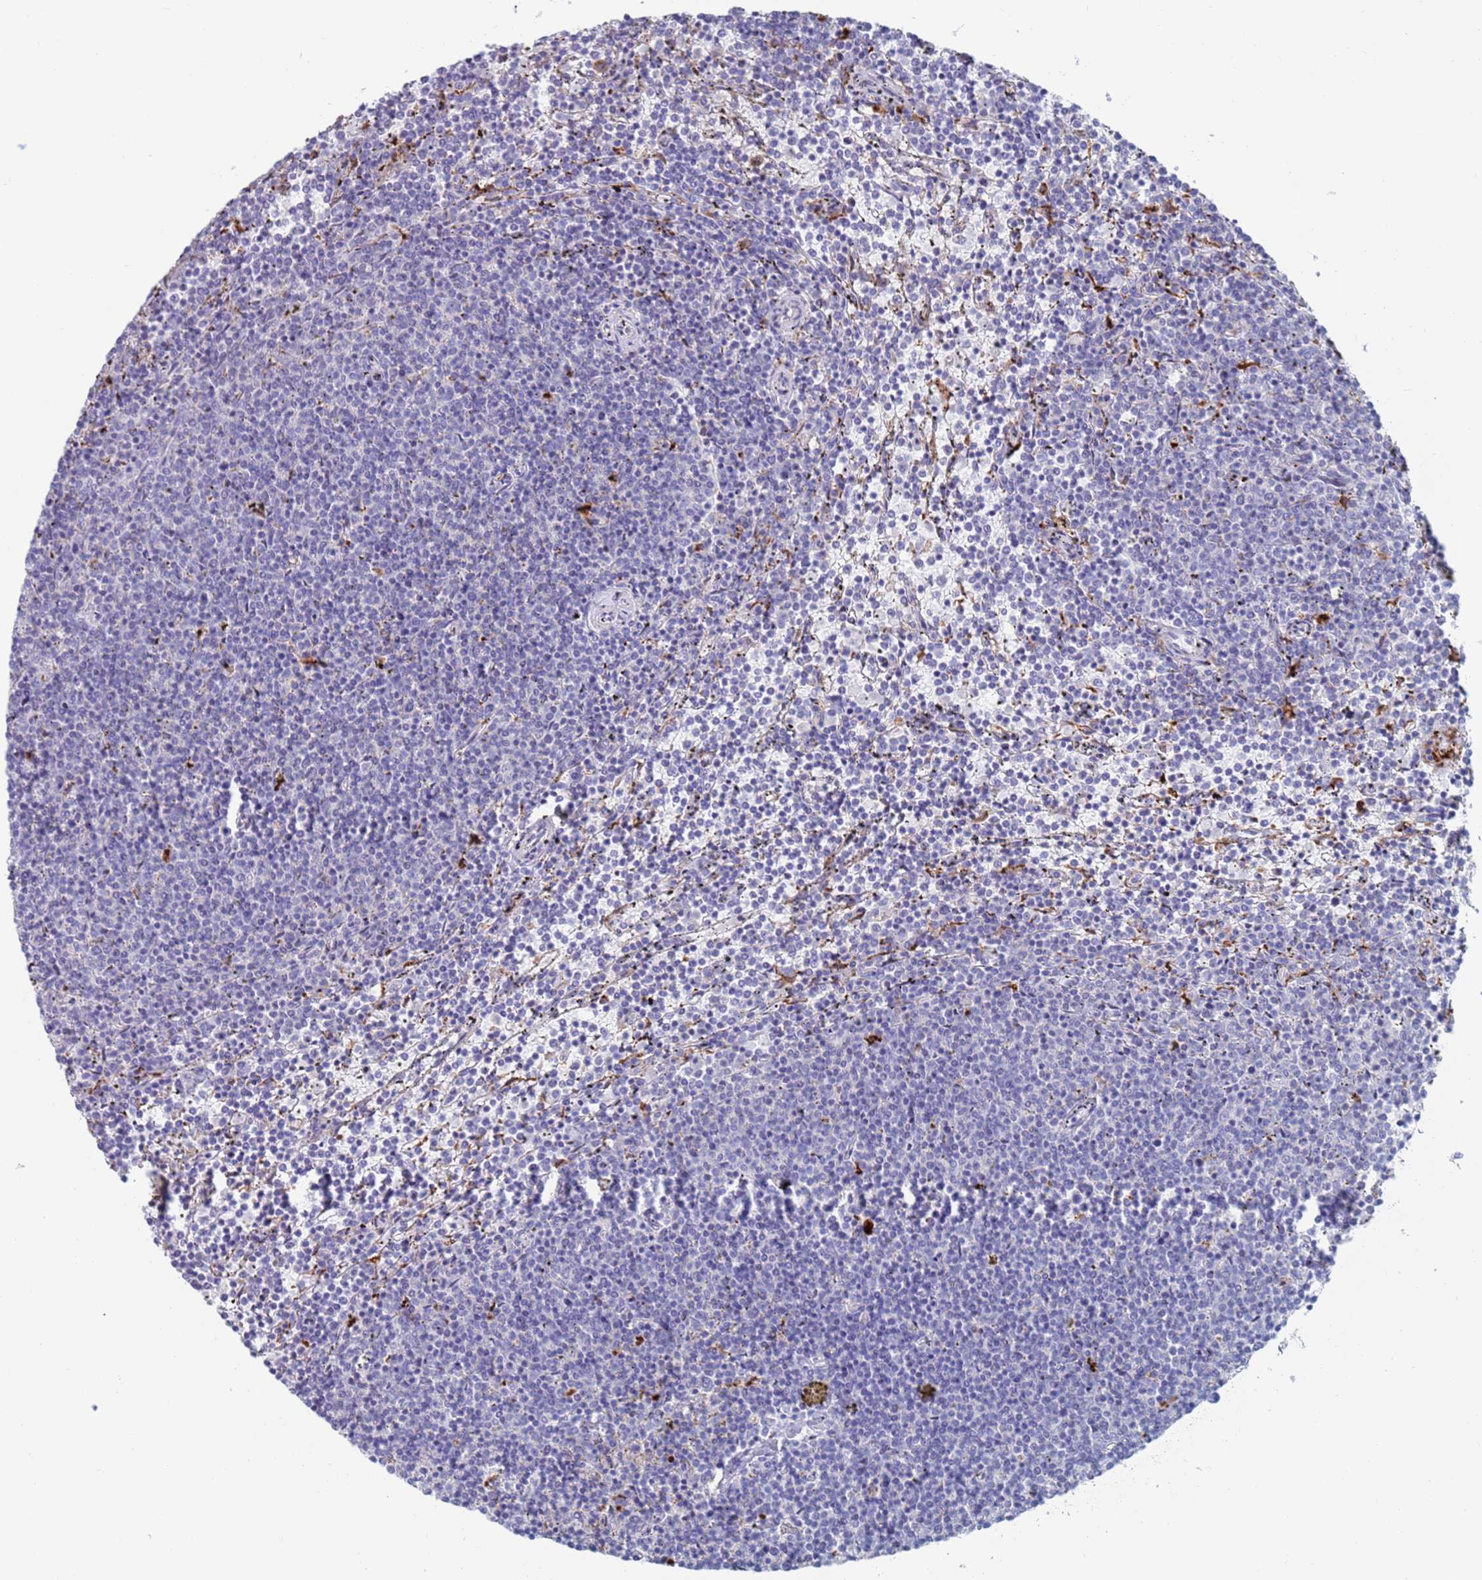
{"staining": {"intensity": "negative", "quantity": "none", "location": "none"}, "tissue": "lymphoma", "cell_type": "Tumor cells", "image_type": "cancer", "snomed": [{"axis": "morphology", "description": "Malignant lymphoma, non-Hodgkin's type, Low grade"}, {"axis": "topography", "description": "Spleen"}], "caption": "Tumor cells are negative for protein expression in human malignant lymphoma, non-Hodgkin's type (low-grade).", "gene": "FUCA1", "patient": {"sex": "female", "age": 50}}